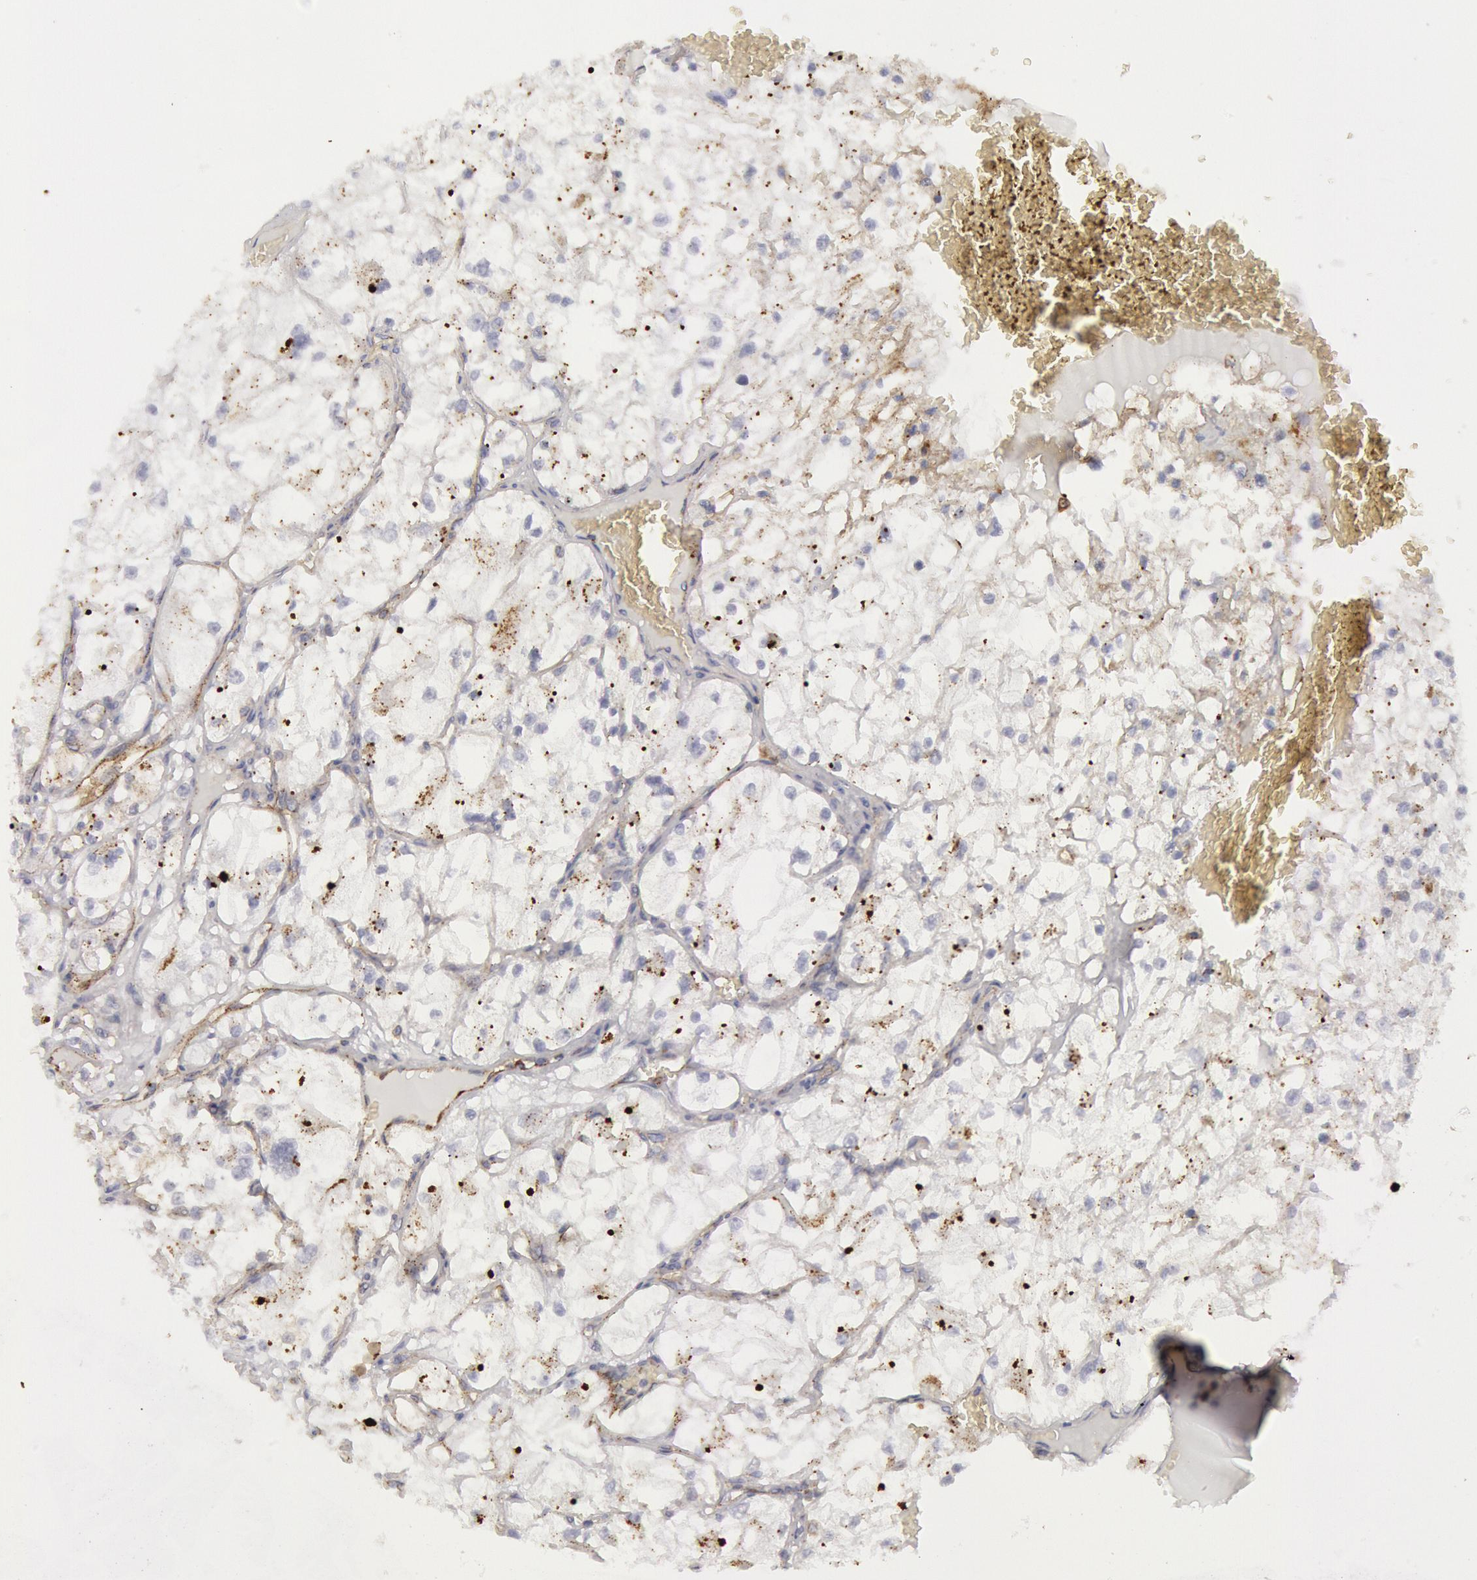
{"staining": {"intensity": "weak", "quantity": "<25%", "location": "cytoplasmic/membranous"}, "tissue": "renal cancer", "cell_type": "Tumor cells", "image_type": "cancer", "snomed": [{"axis": "morphology", "description": "Adenocarcinoma, NOS"}, {"axis": "topography", "description": "Kidney"}], "caption": "Photomicrograph shows no protein expression in tumor cells of renal adenocarcinoma tissue. (DAB IHC, high magnification).", "gene": "FLOT1", "patient": {"sex": "male", "age": 61}}